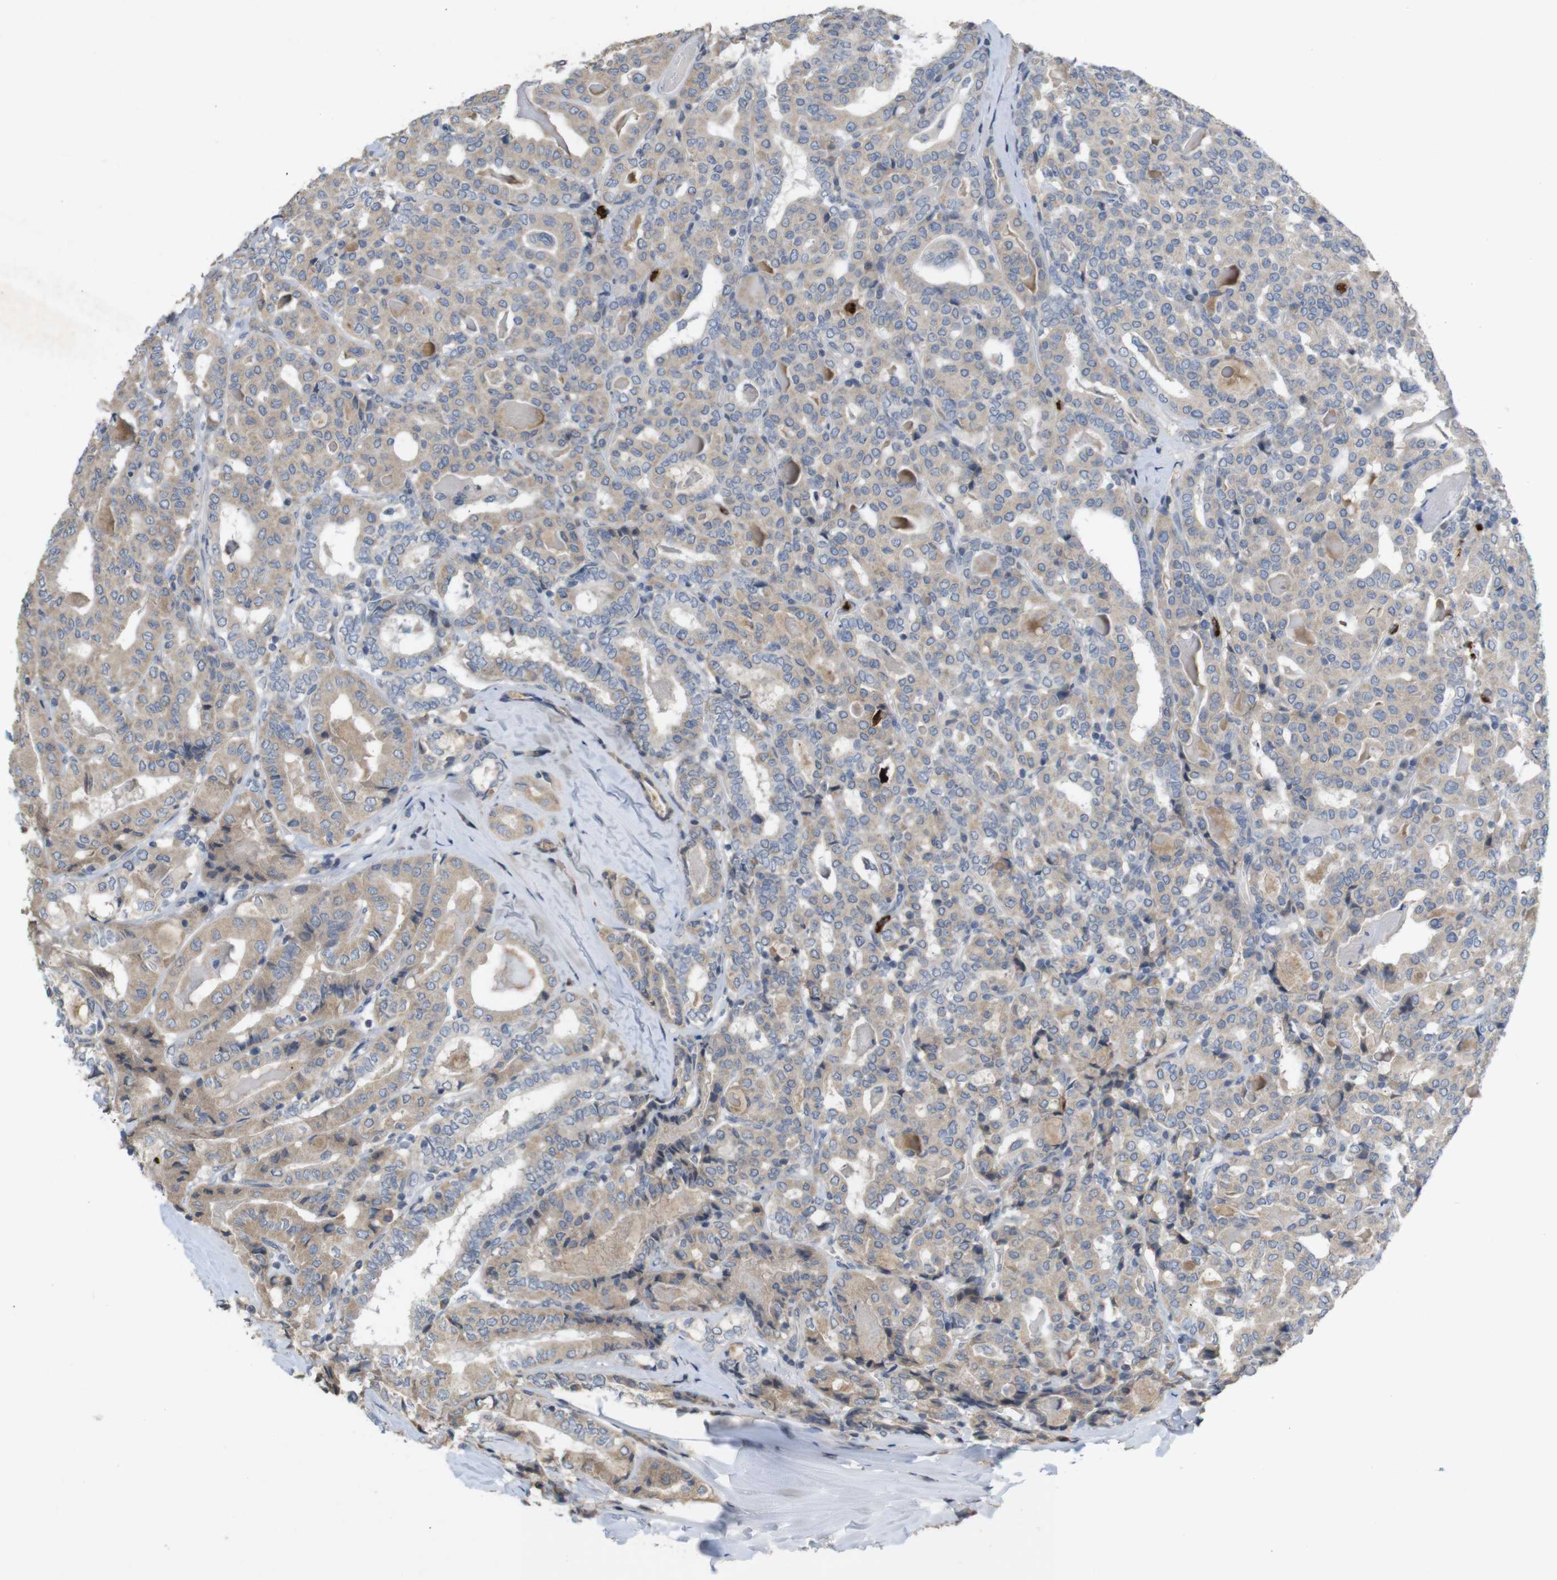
{"staining": {"intensity": "weak", "quantity": ">75%", "location": "cytoplasmic/membranous"}, "tissue": "thyroid cancer", "cell_type": "Tumor cells", "image_type": "cancer", "snomed": [{"axis": "morphology", "description": "Papillary adenocarcinoma, NOS"}, {"axis": "topography", "description": "Thyroid gland"}], "caption": "This histopathology image exhibits thyroid papillary adenocarcinoma stained with IHC to label a protein in brown. The cytoplasmic/membranous of tumor cells show weak positivity for the protein. Nuclei are counter-stained blue.", "gene": "TSPAN14", "patient": {"sex": "female", "age": 42}}